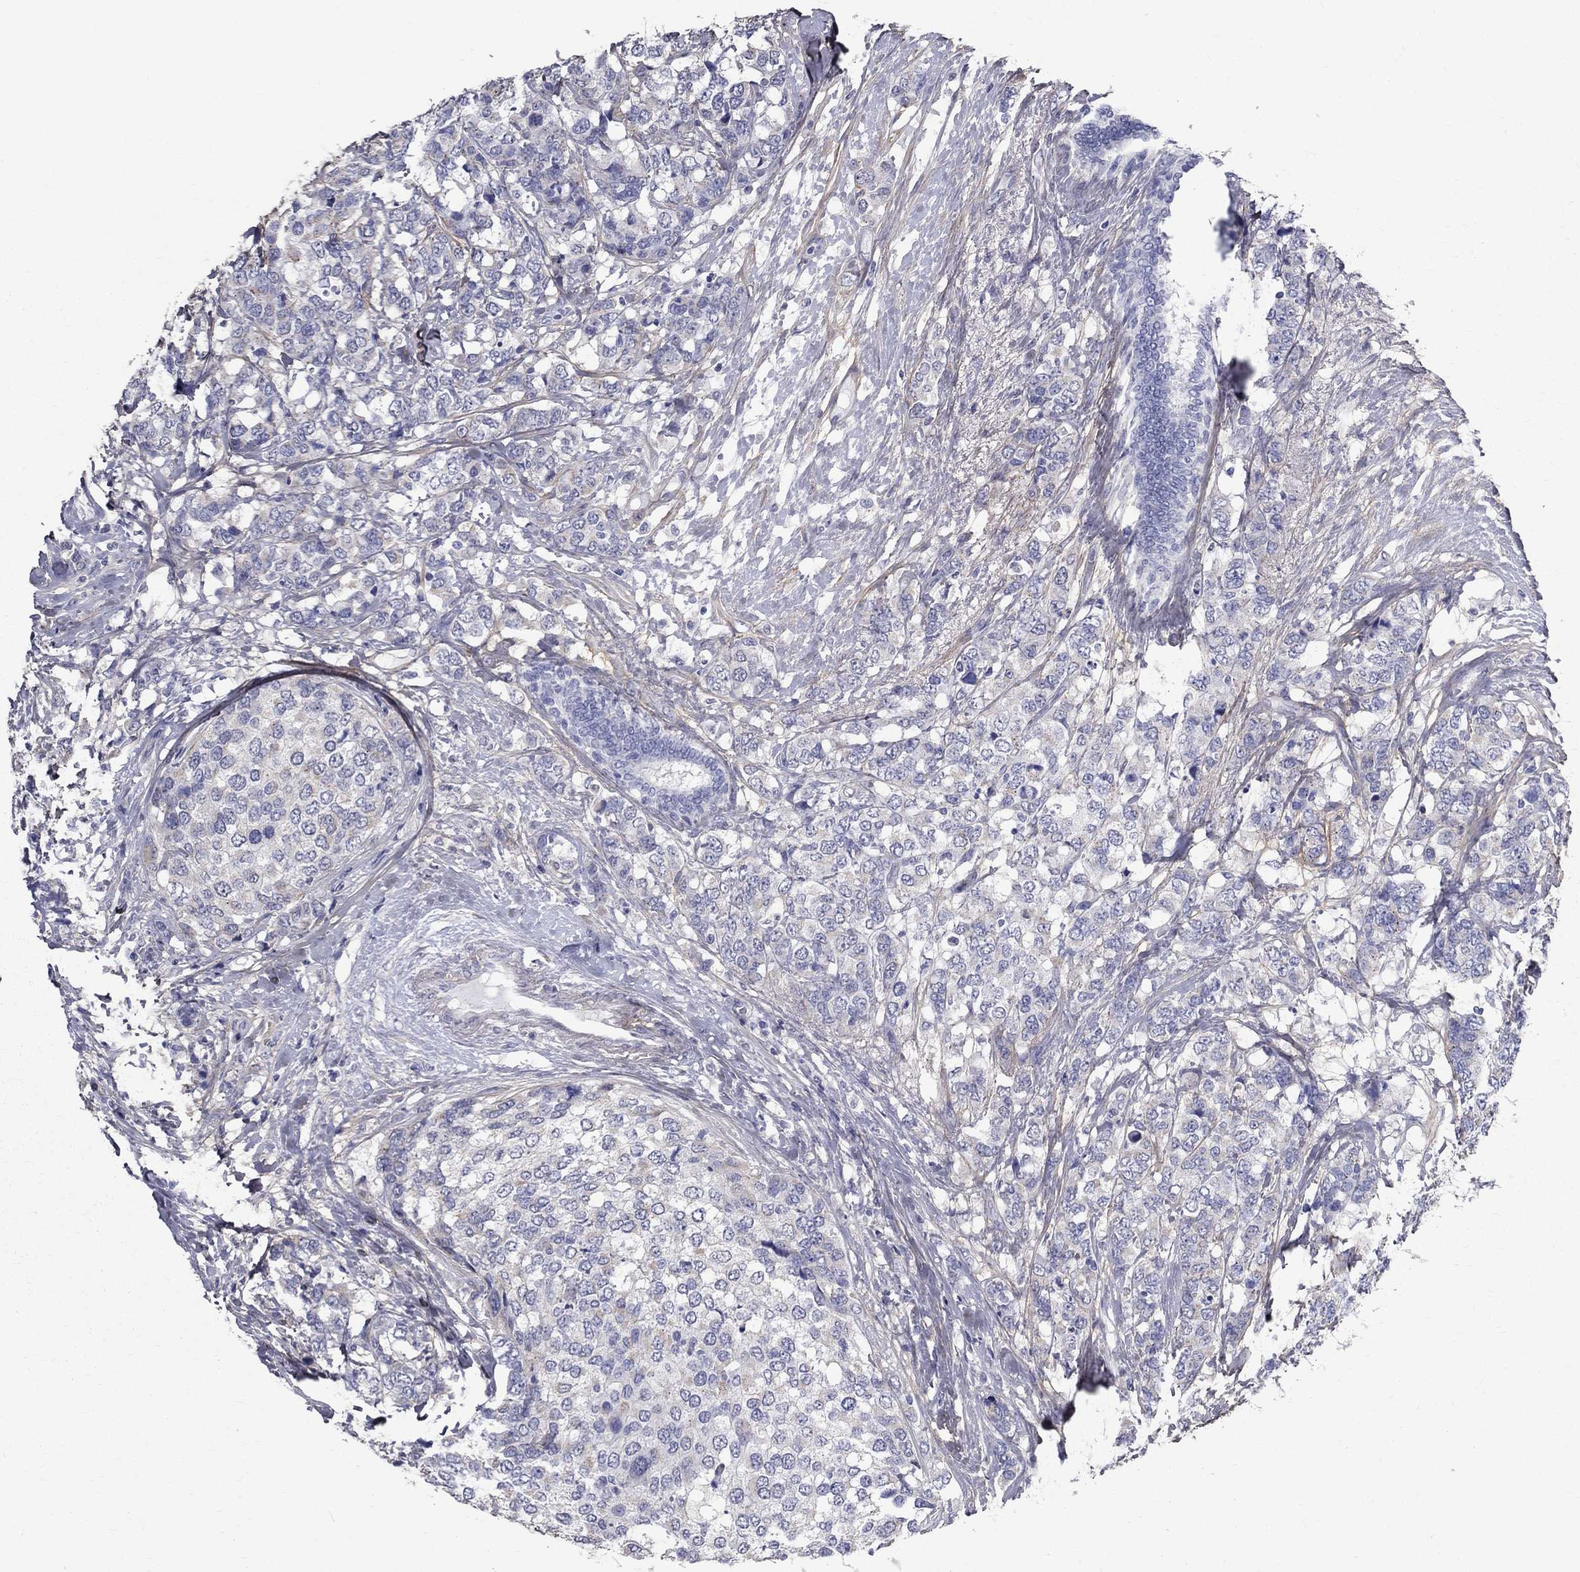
{"staining": {"intensity": "negative", "quantity": "none", "location": "none"}, "tissue": "breast cancer", "cell_type": "Tumor cells", "image_type": "cancer", "snomed": [{"axis": "morphology", "description": "Lobular carcinoma"}, {"axis": "topography", "description": "Breast"}], "caption": "A micrograph of human breast cancer is negative for staining in tumor cells.", "gene": "ANXA10", "patient": {"sex": "female", "age": 59}}